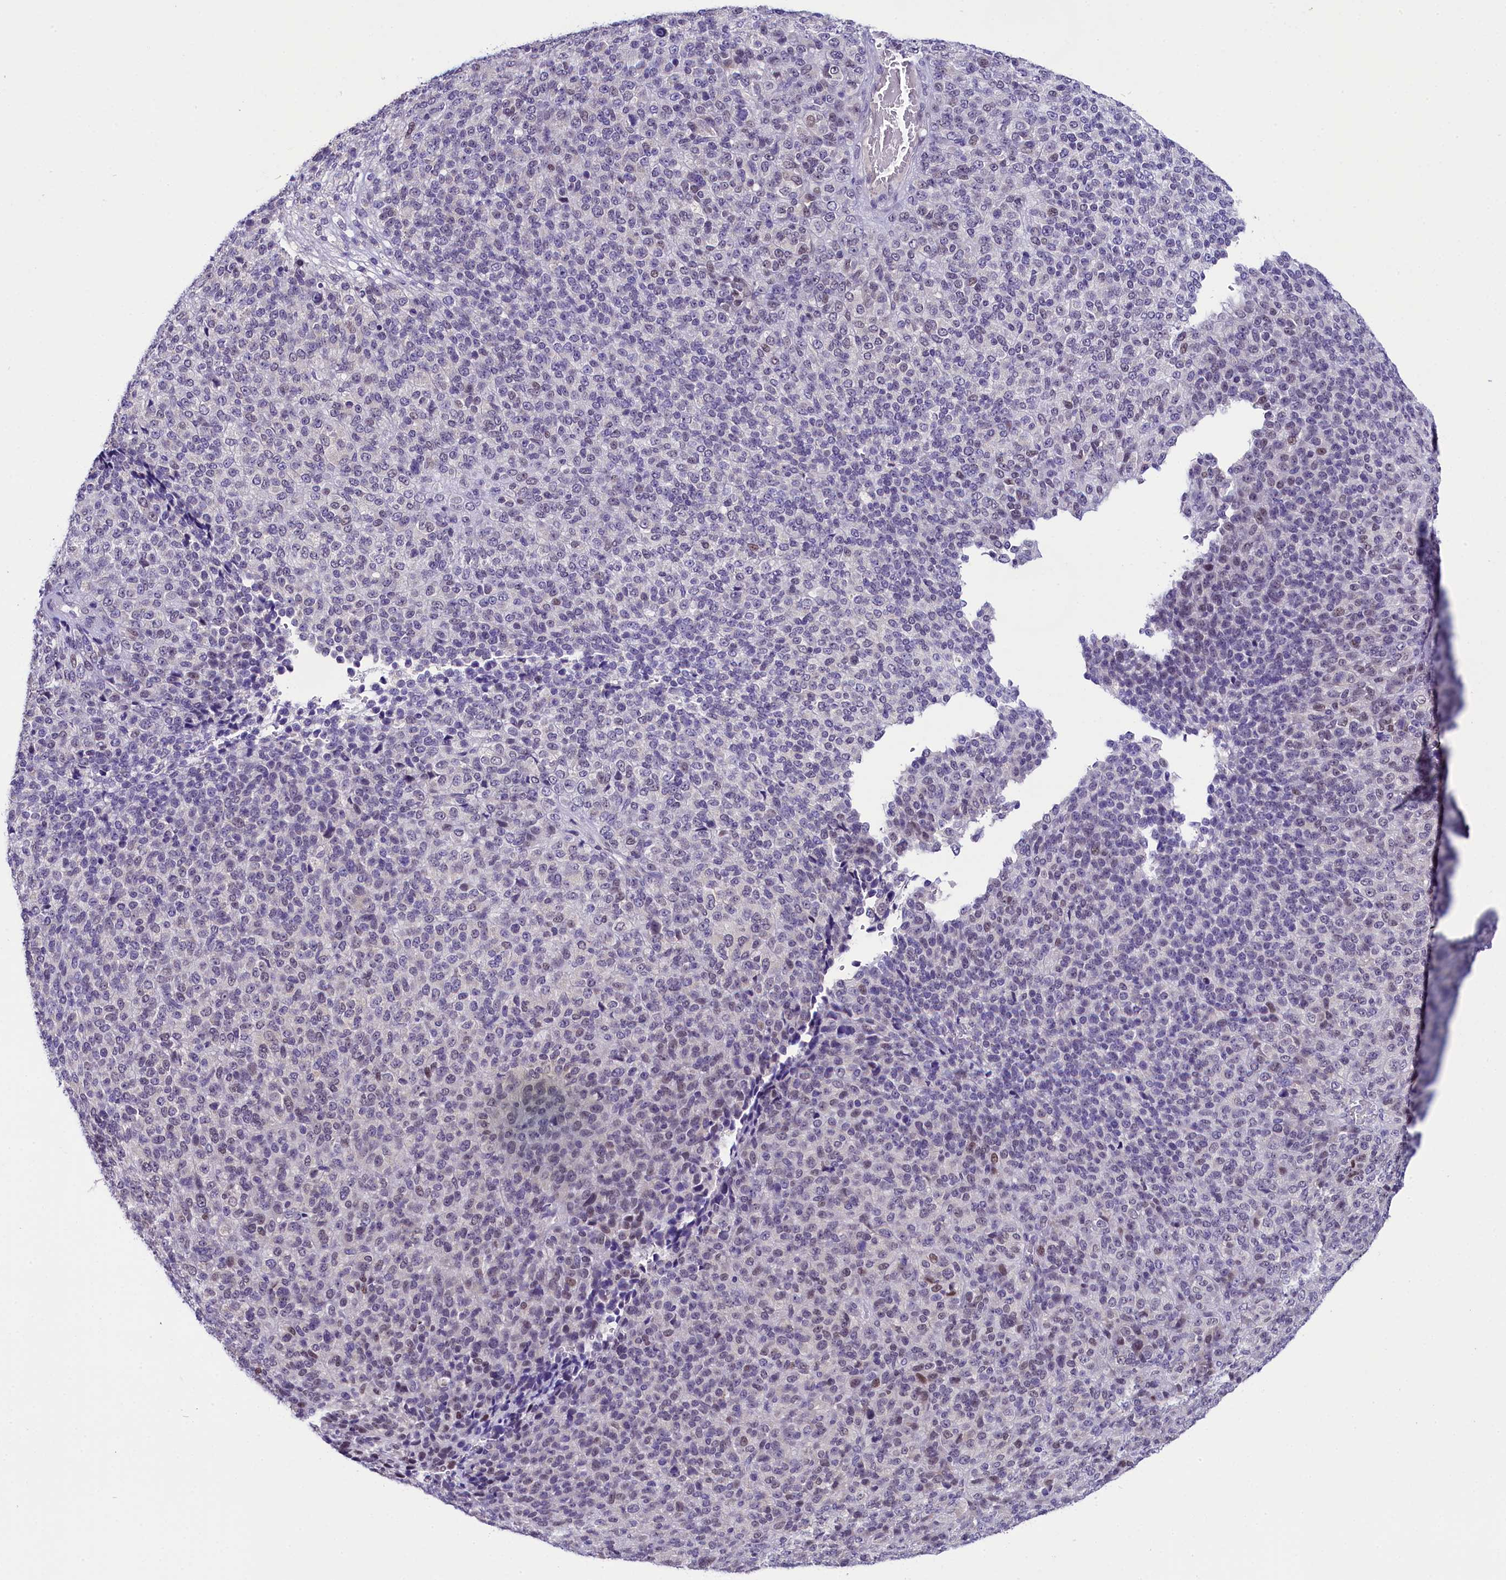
{"staining": {"intensity": "moderate", "quantity": "<25%", "location": "nuclear"}, "tissue": "melanoma", "cell_type": "Tumor cells", "image_type": "cancer", "snomed": [{"axis": "morphology", "description": "Malignant melanoma, Metastatic site"}, {"axis": "topography", "description": "Brain"}], "caption": "The photomicrograph exhibits a brown stain indicating the presence of a protein in the nuclear of tumor cells in malignant melanoma (metastatic site).", "gene": "OSGEP", "patient": {"sex": "female", "age": 56}}